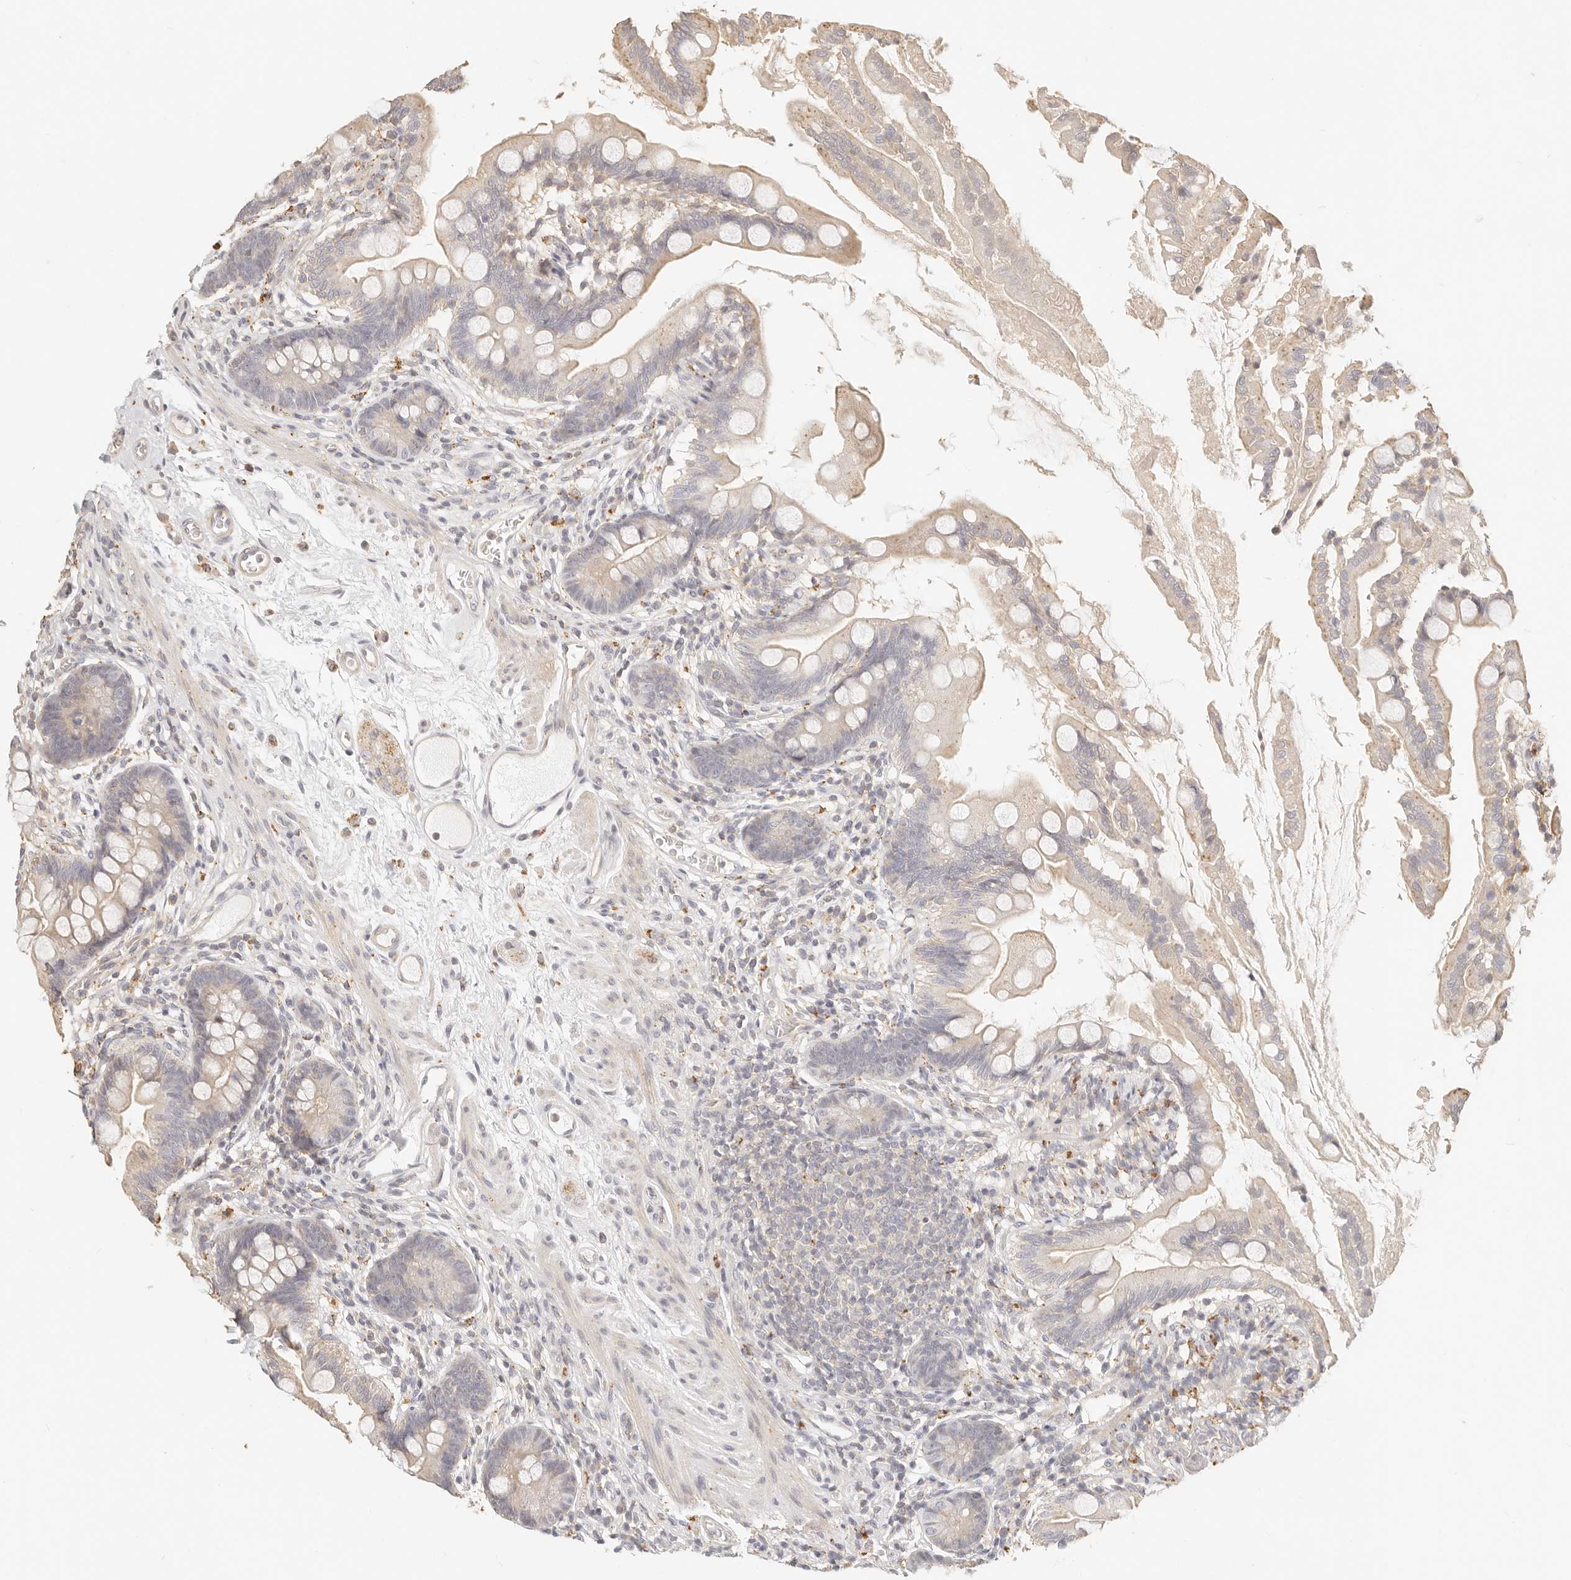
{"staining": {"intensity": "moderate", "quantity": "<25%", "location": "cytoplasmic/membranous"}, "tissue": "small intestine", "cell_type": "Glandular cells", "image_type": "normal", "snomed": [{"axis": "morphology", "description": "Normal tissue, NOS"}, {"axis": "topography", "description": "Small intestine"}], "caption": "Immunohistochemistry of benign human small intestine displays low levels of moderate cytoplasmic/membranous expression in about <25% of glandular cells. (DAB IHC with brightfield microscopy, high magnification).", "gene": "CNMD", "patient": {"sex": "female", "age": 56}}